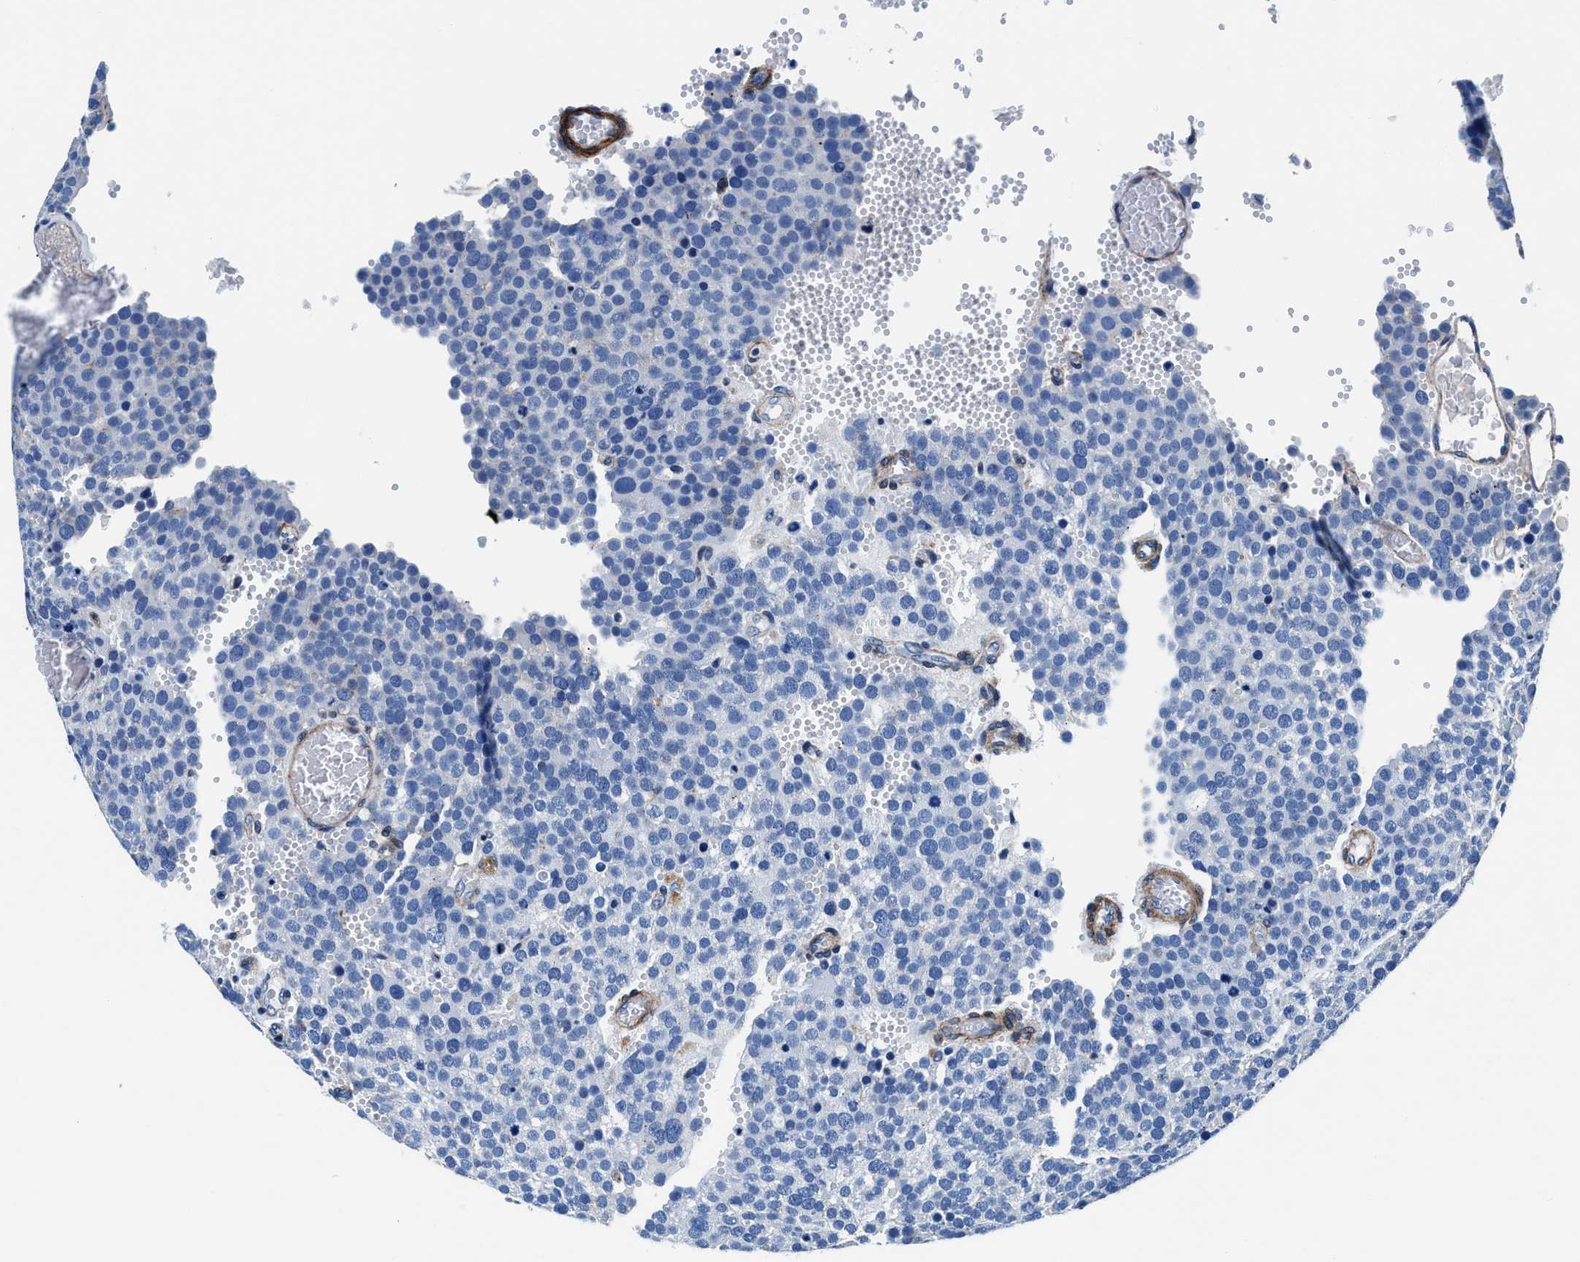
{"staining": {"intensity": "negative", "quantity": "none", "location": "none"}, "tissue": "testis cancer", "cell_type": "Tumor cells", "image_type": "cancer", "snomed": [{"axis": "morphology", "description": "Normal tissue, NOS"}, {"axis": "morphology", "description": "Seminoma, NOS"}, {"axis": "topography", "description": "Testis"}], "caption": "Immunohistochemistry micrograph of neoplastic tissue: human testis cancer (seminoma) stained with DAB (3,3'-diaminobenzidine) exhibits no significant protein expression in tumor cells.", "gene": "DAG1", "patient": {"sex": "male", "age": 71}}